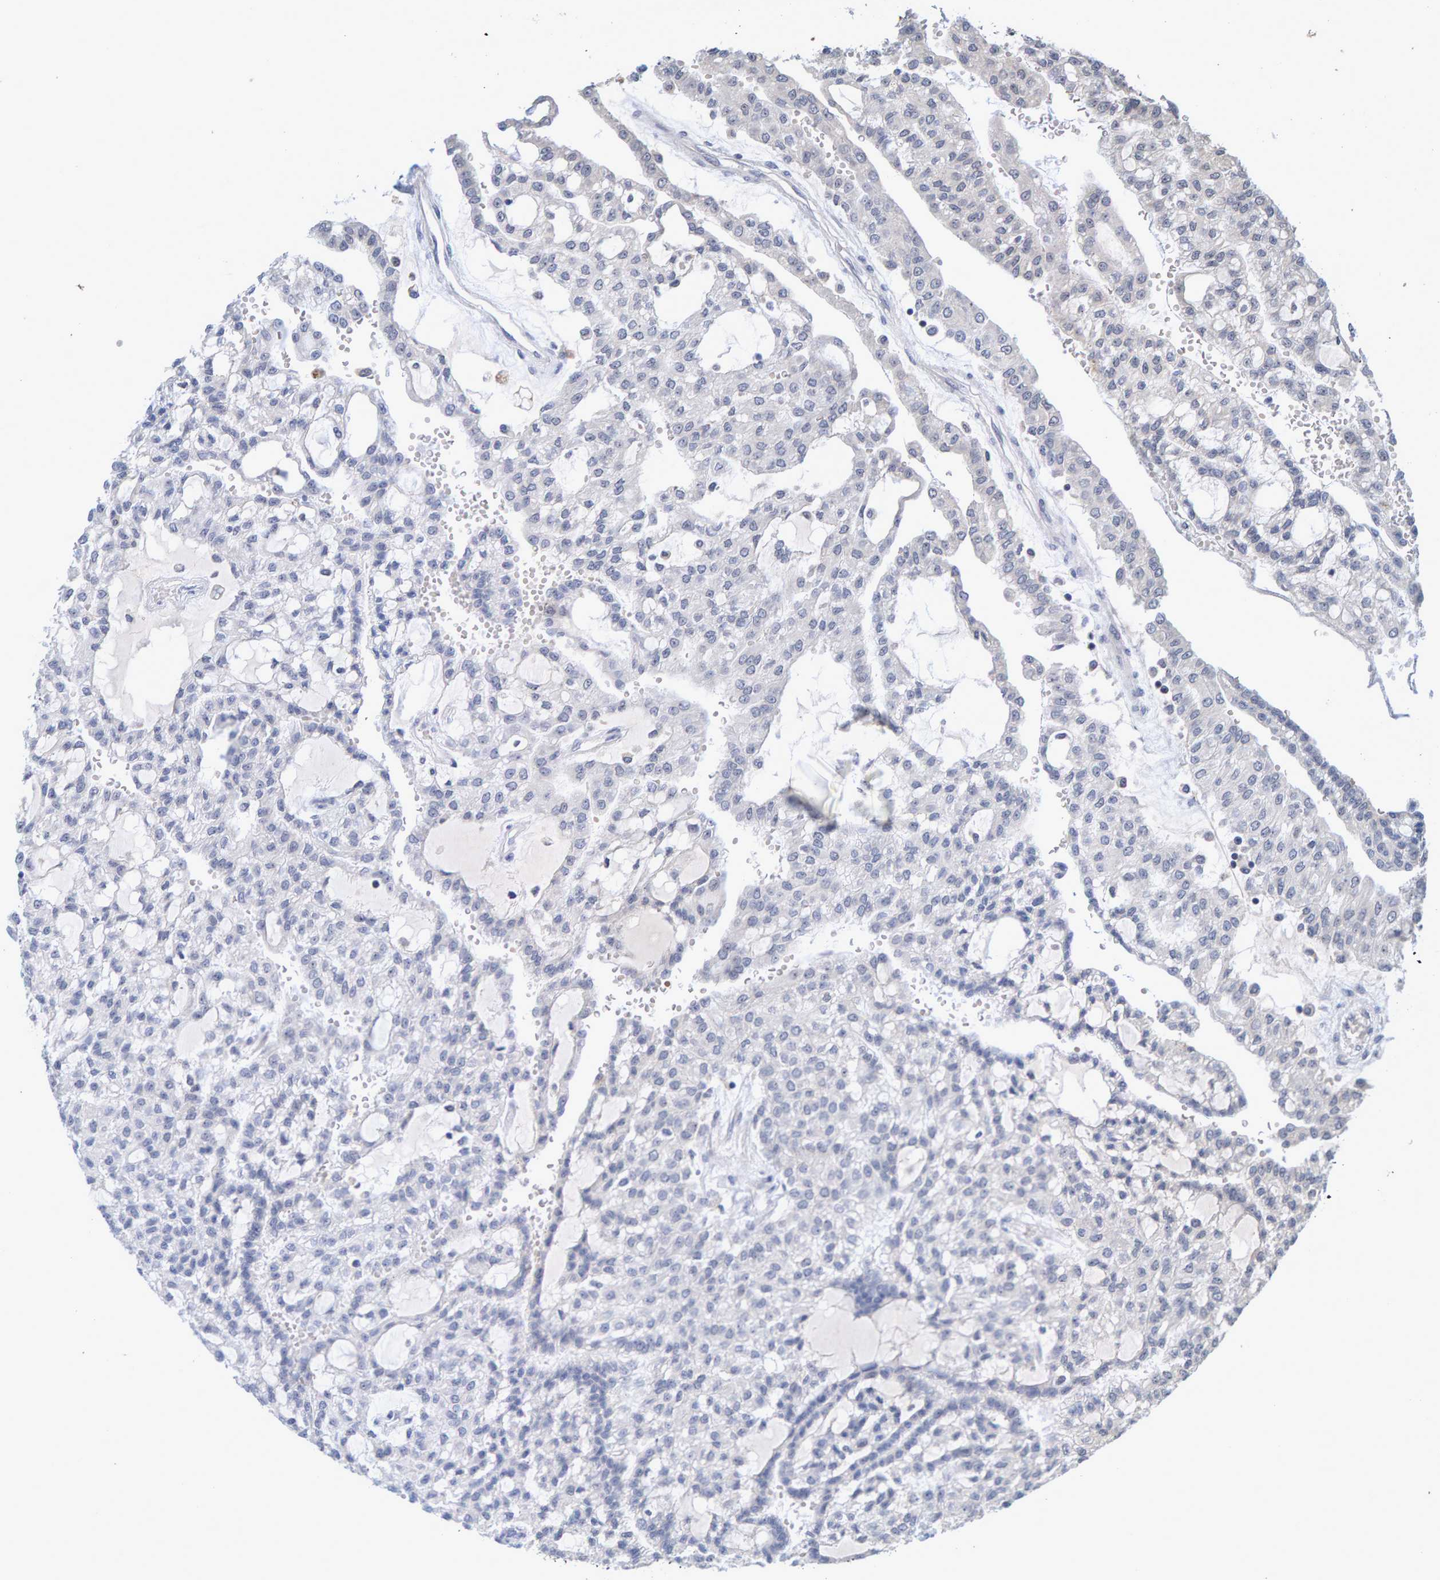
{"staining": {"intensity": "negative", "quantity": "none", "location": "none"}, "tissue": "renal cancer", "cell_type": "Tumor cells", "image_type": "cancer", "snomed": [{"axis": "morphology", "description": "Adenocarcinoma, NOS"}, {"axis": "topography", "description": "Kidney"}], "caption": "High power microscopy image of an IHC image of renal adenocarcinoma, revealing no significant expression in tumor cells. (DAB (3,3'-diaminobenzidine) immunohistochemistry (IHC) with hematoxylin counter stain).", "gene": "ZNF77", "patient": {"sex": "male", "age": 63}}